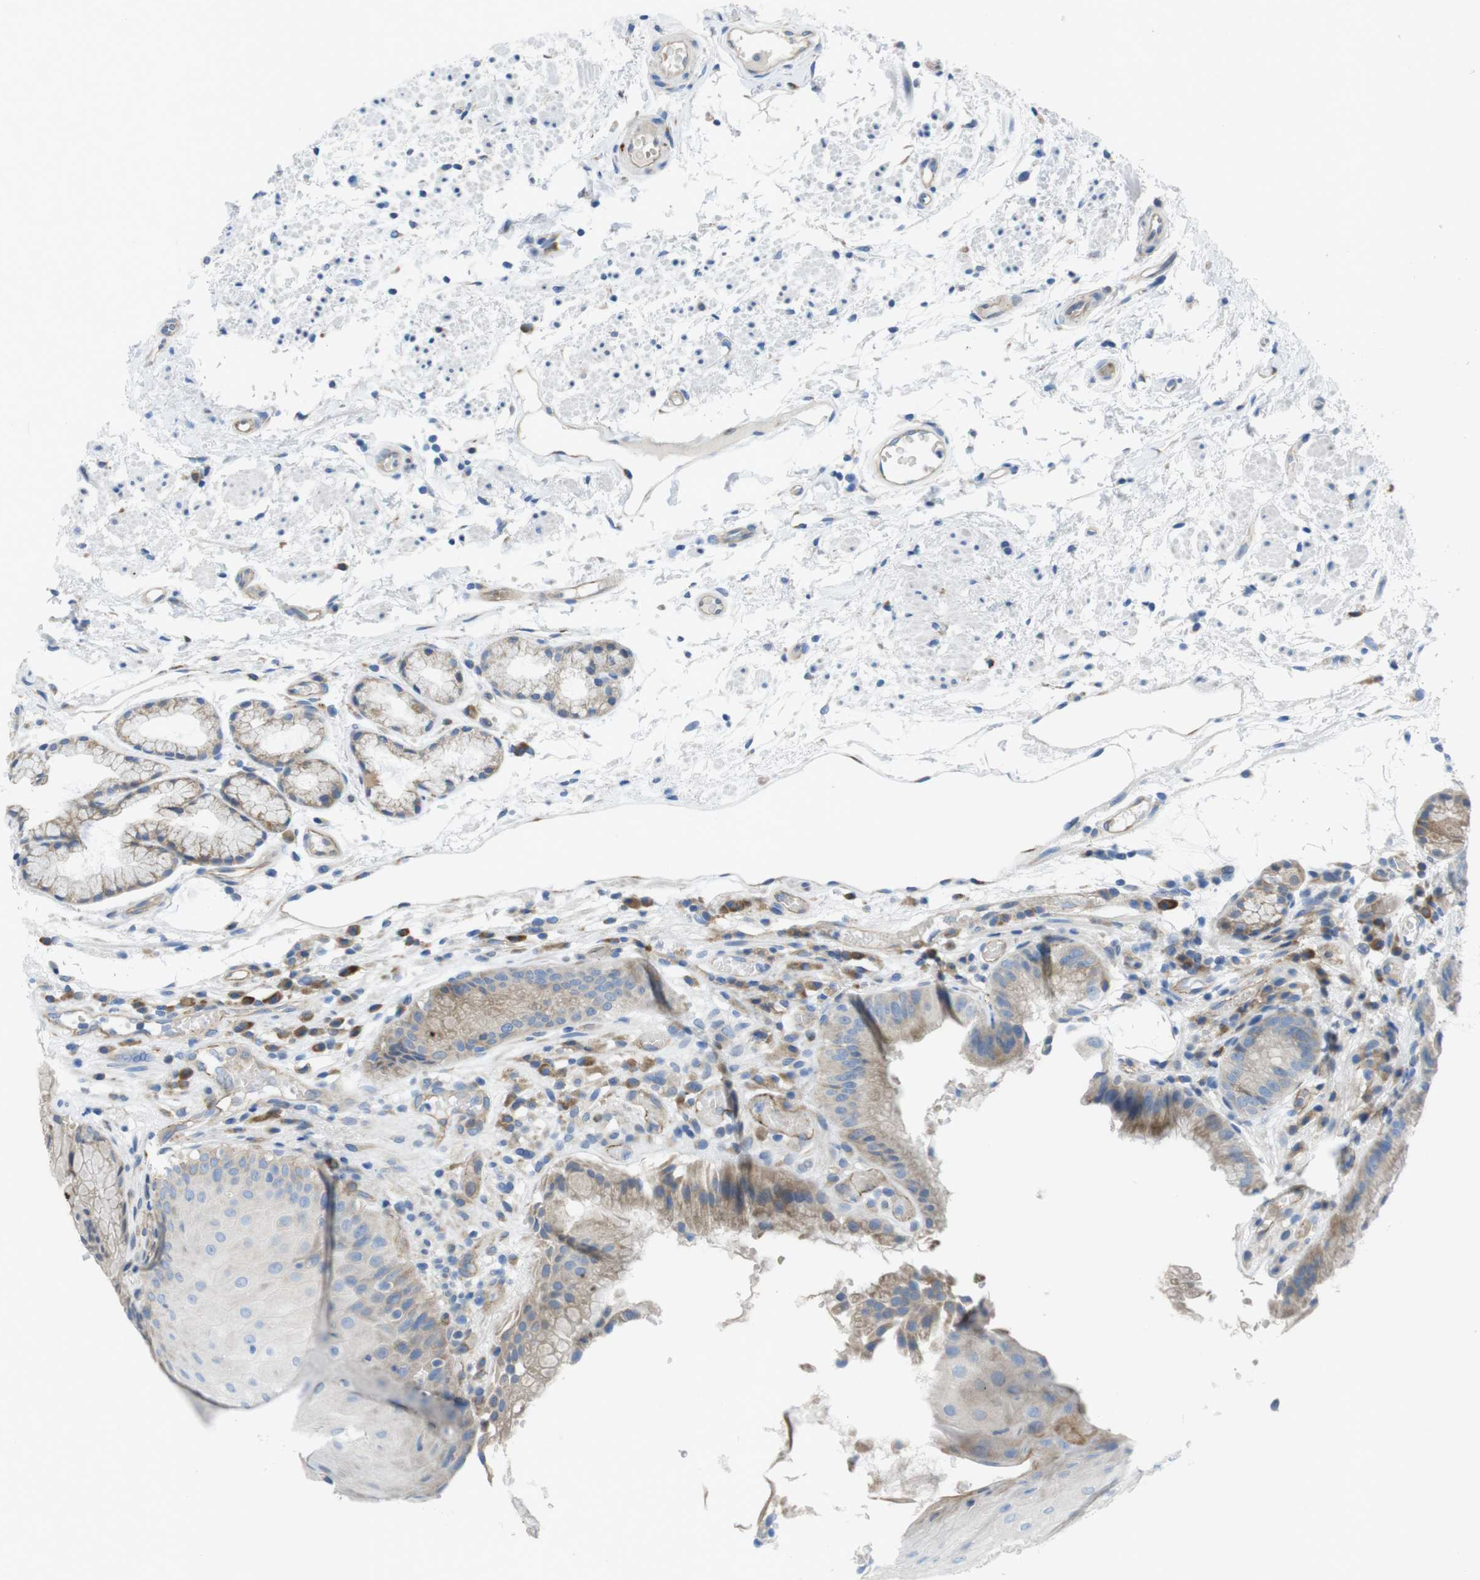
{"staining": {"intensity": "moderate", "quantity": "25%-75%", "location": "cytoplasmic/membranous"}, "tissue": "stomach", "cell_type": "Glandular cells", "image_type": "normal", "snomed": [{"axis": "morphology", "description": "Normal tissue, NOS"}, {"axis": "topography", "description": "Stomach, upper"}], "caption": "Moderate cytoplasmic/membranous protein staining is present in about 25%-75% of glandular cells in stomach.", "gene": "TMEM234", "patient": {"sex": "male", "age": 72}}